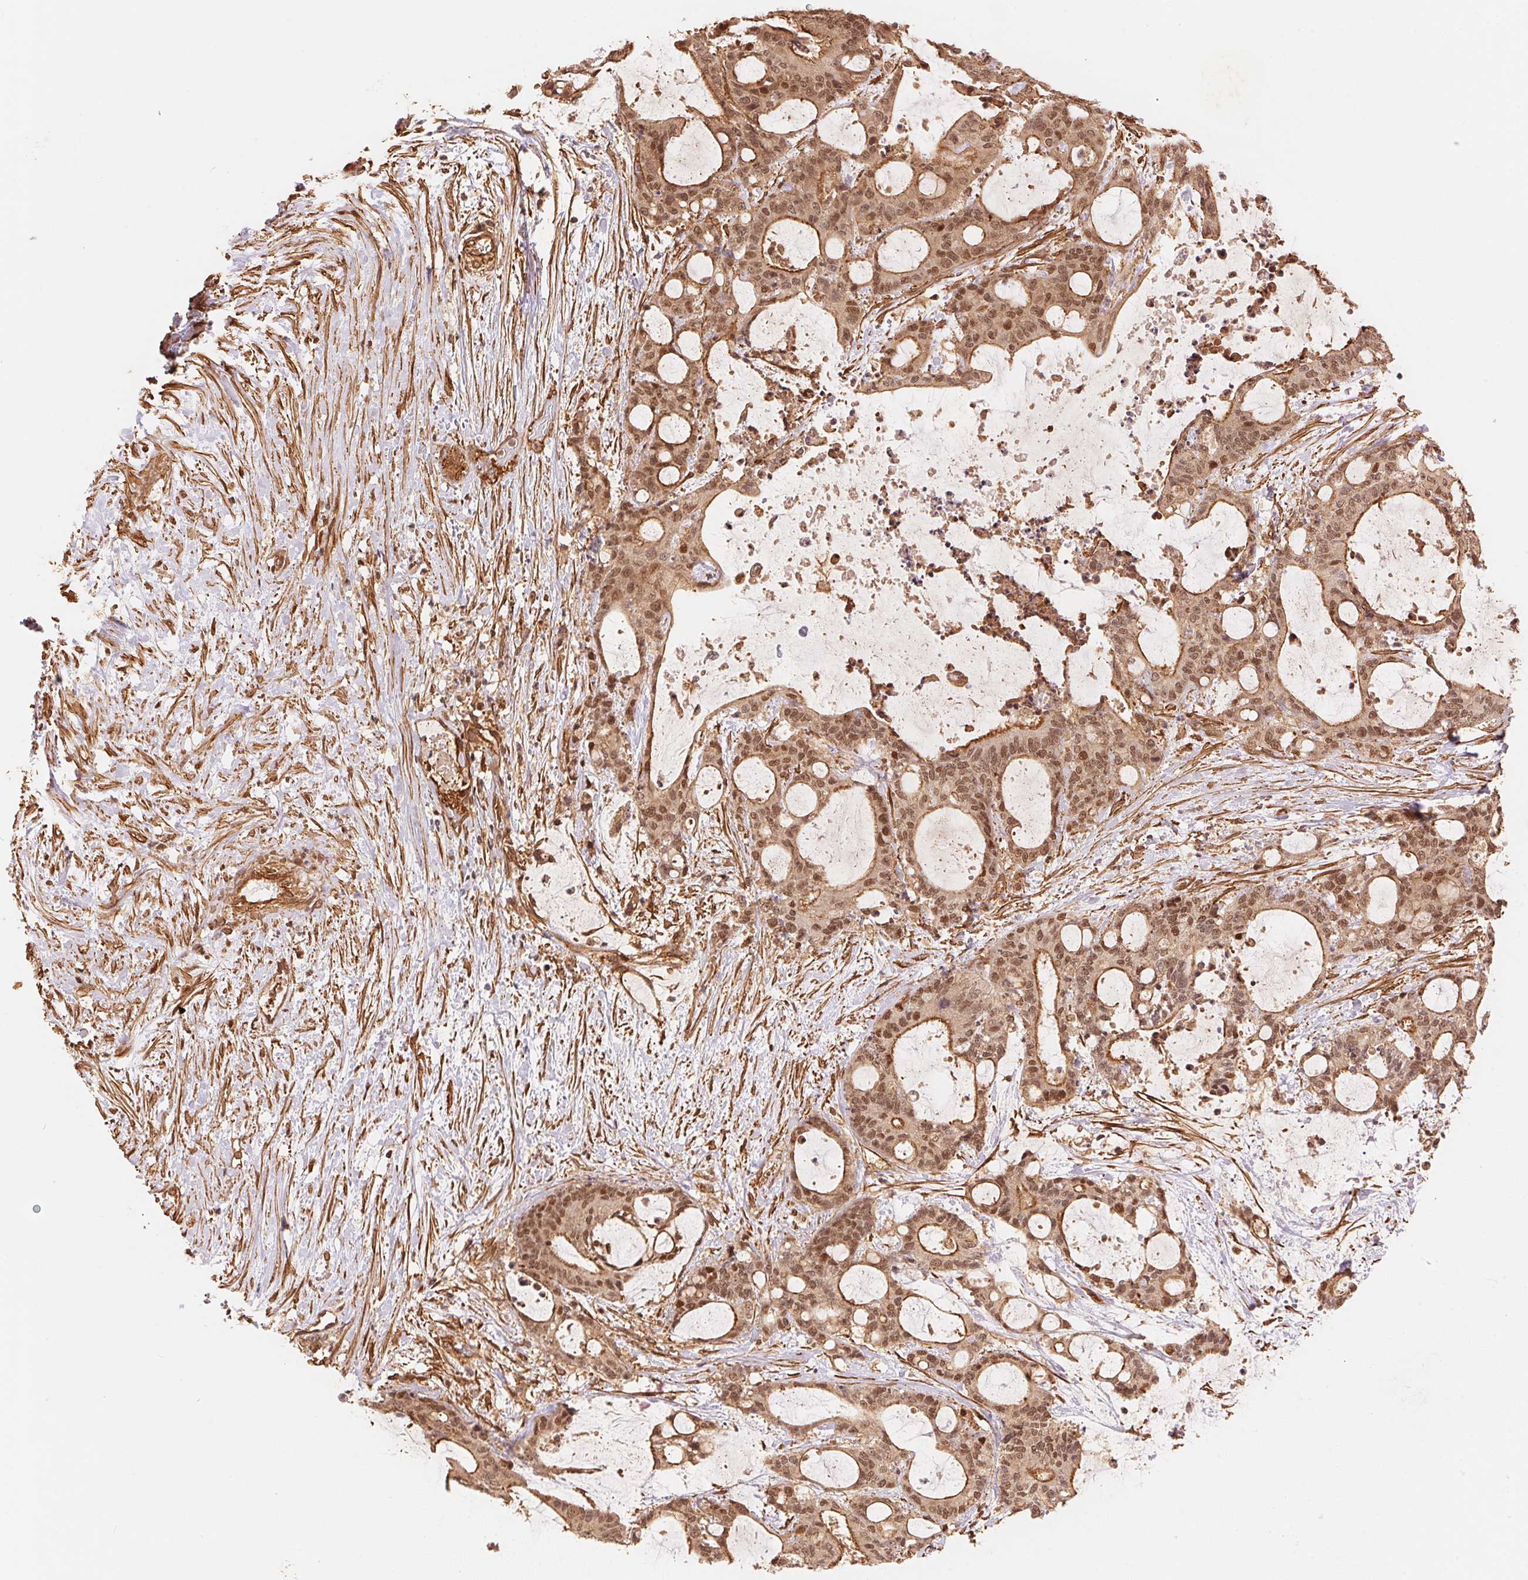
{"staining": {"intensity": "moderate", "quantity": ">75%", "location": "cytoplasmic/membranous,nuclear"}, "tissue": "liver cancer", "cell_type": "Tumor cells", "image_type": "cancer", "snomed": [{"axis": "morphology", "description": "Normal tissue, NOS"}, {"axis": "morphology", "description": "Cholangiocarcinoma"}, {"axis": "topography", "description": "Liver"}, {"axis": "topography", "description": "Peripheral nerve tissue"}], "caption": "About >75% of tumor cells in cholangiocarcinoma (liver) demonstrate moderate cytoplasmic/membranous and nuclear protein expression as visualized by brown immunohistochemical staining.", "gene": "TNIP2", "patient": {"sex": "female", "age": 73}}